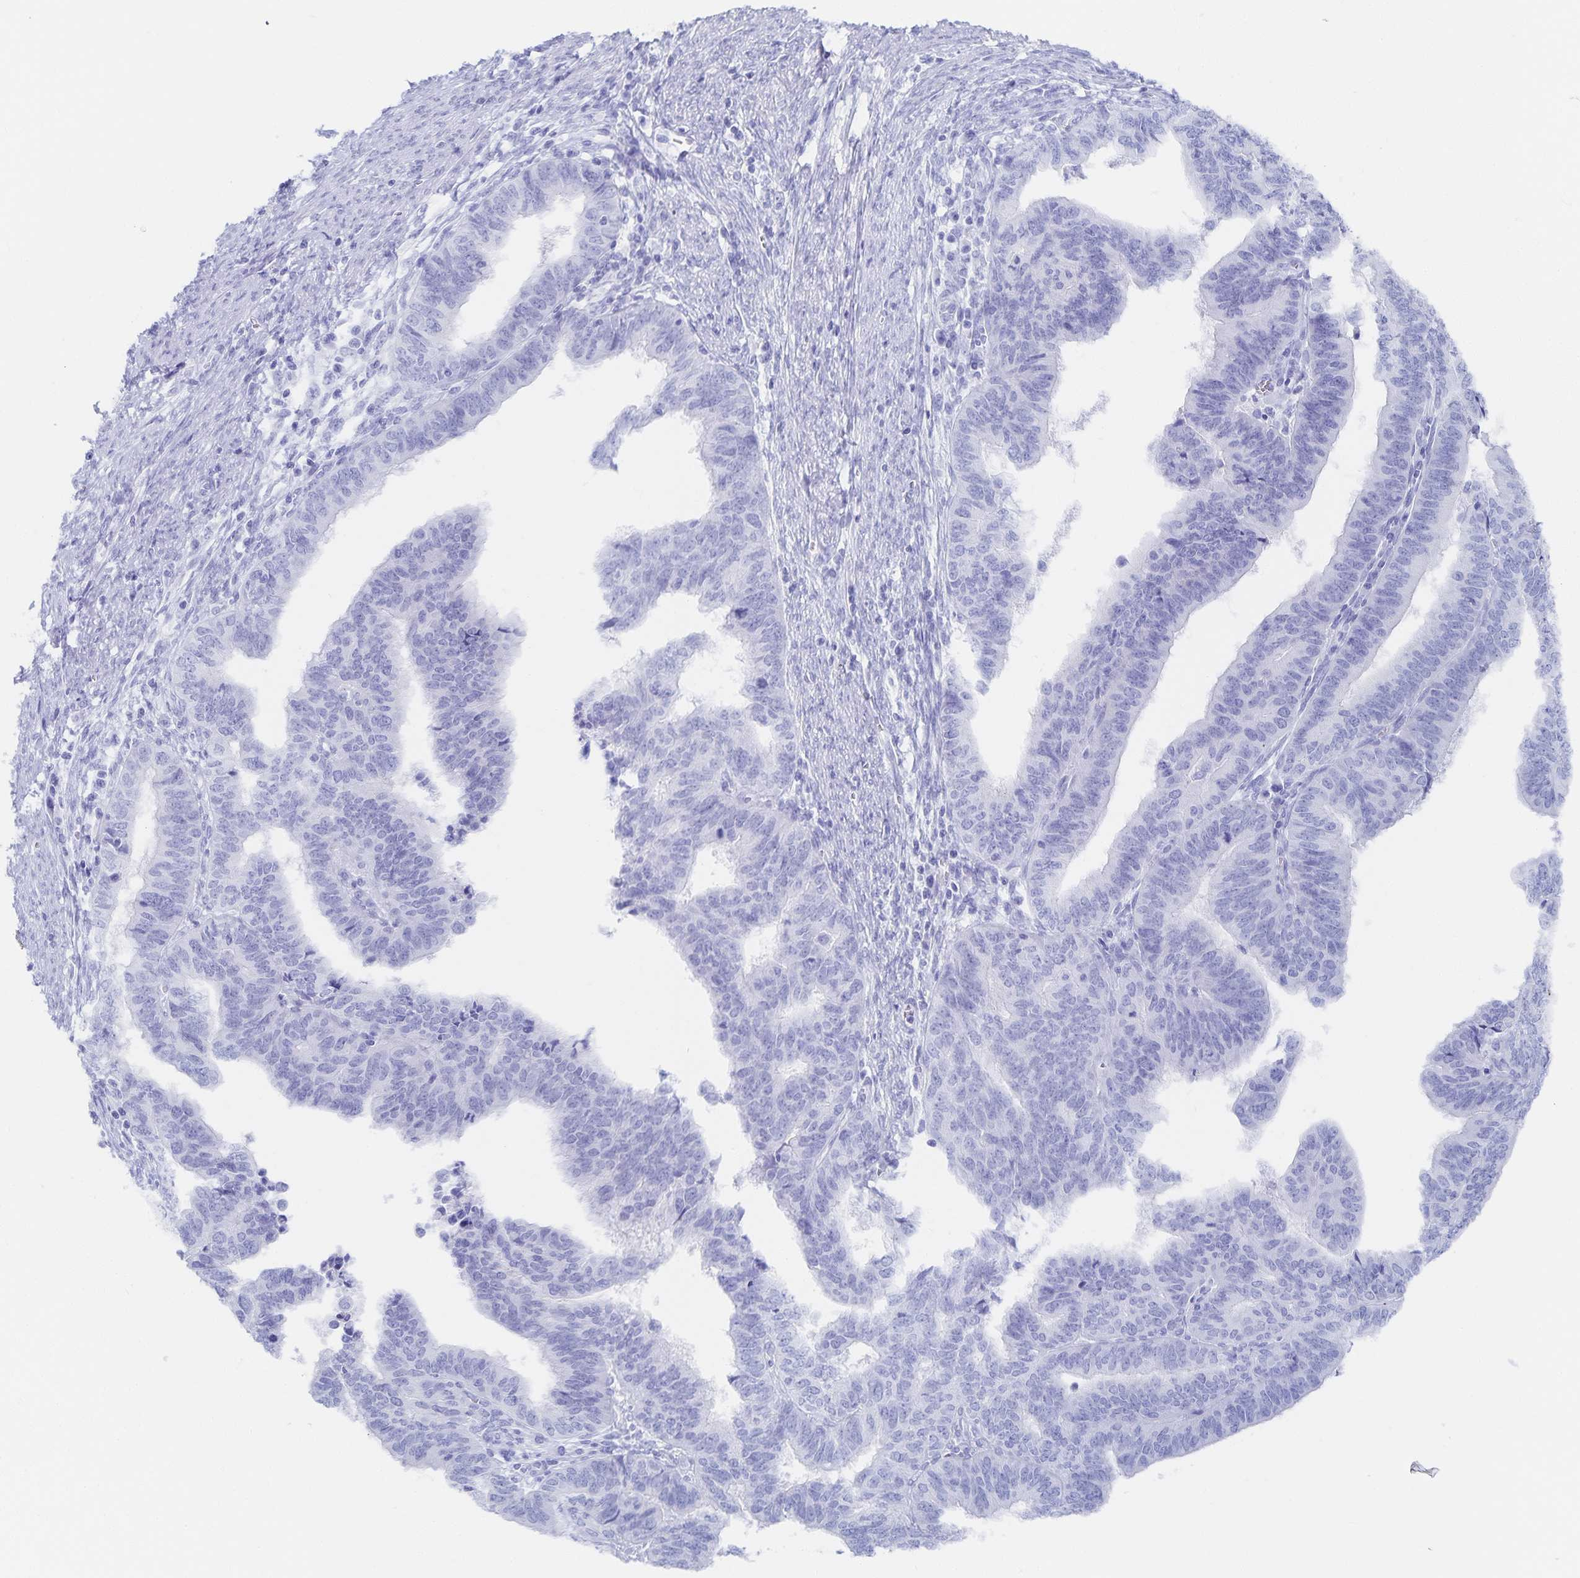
{"staining": {"intensity": "negative", "quantity": "none", "location": "none"}, "tissue": "endometrial cancer", "cell_type": "Tumor cells", "image_type": "cancer", "snomed": [{"axis": "morphology", "description": "Adenocarcinoma, NOS"}, {"axis": "topography", "description": "Endometrium"}], "caption": "This micrograph is of endometrial cancer (adenocarcinoma) stained with immunohistochemistry (IHC) to label a protein in brown with the nuclei are counter-stained blue. There is no positivity in tumor cells.", "gene": "SNTN", "patient": {"sex": "female", "age": 65}}